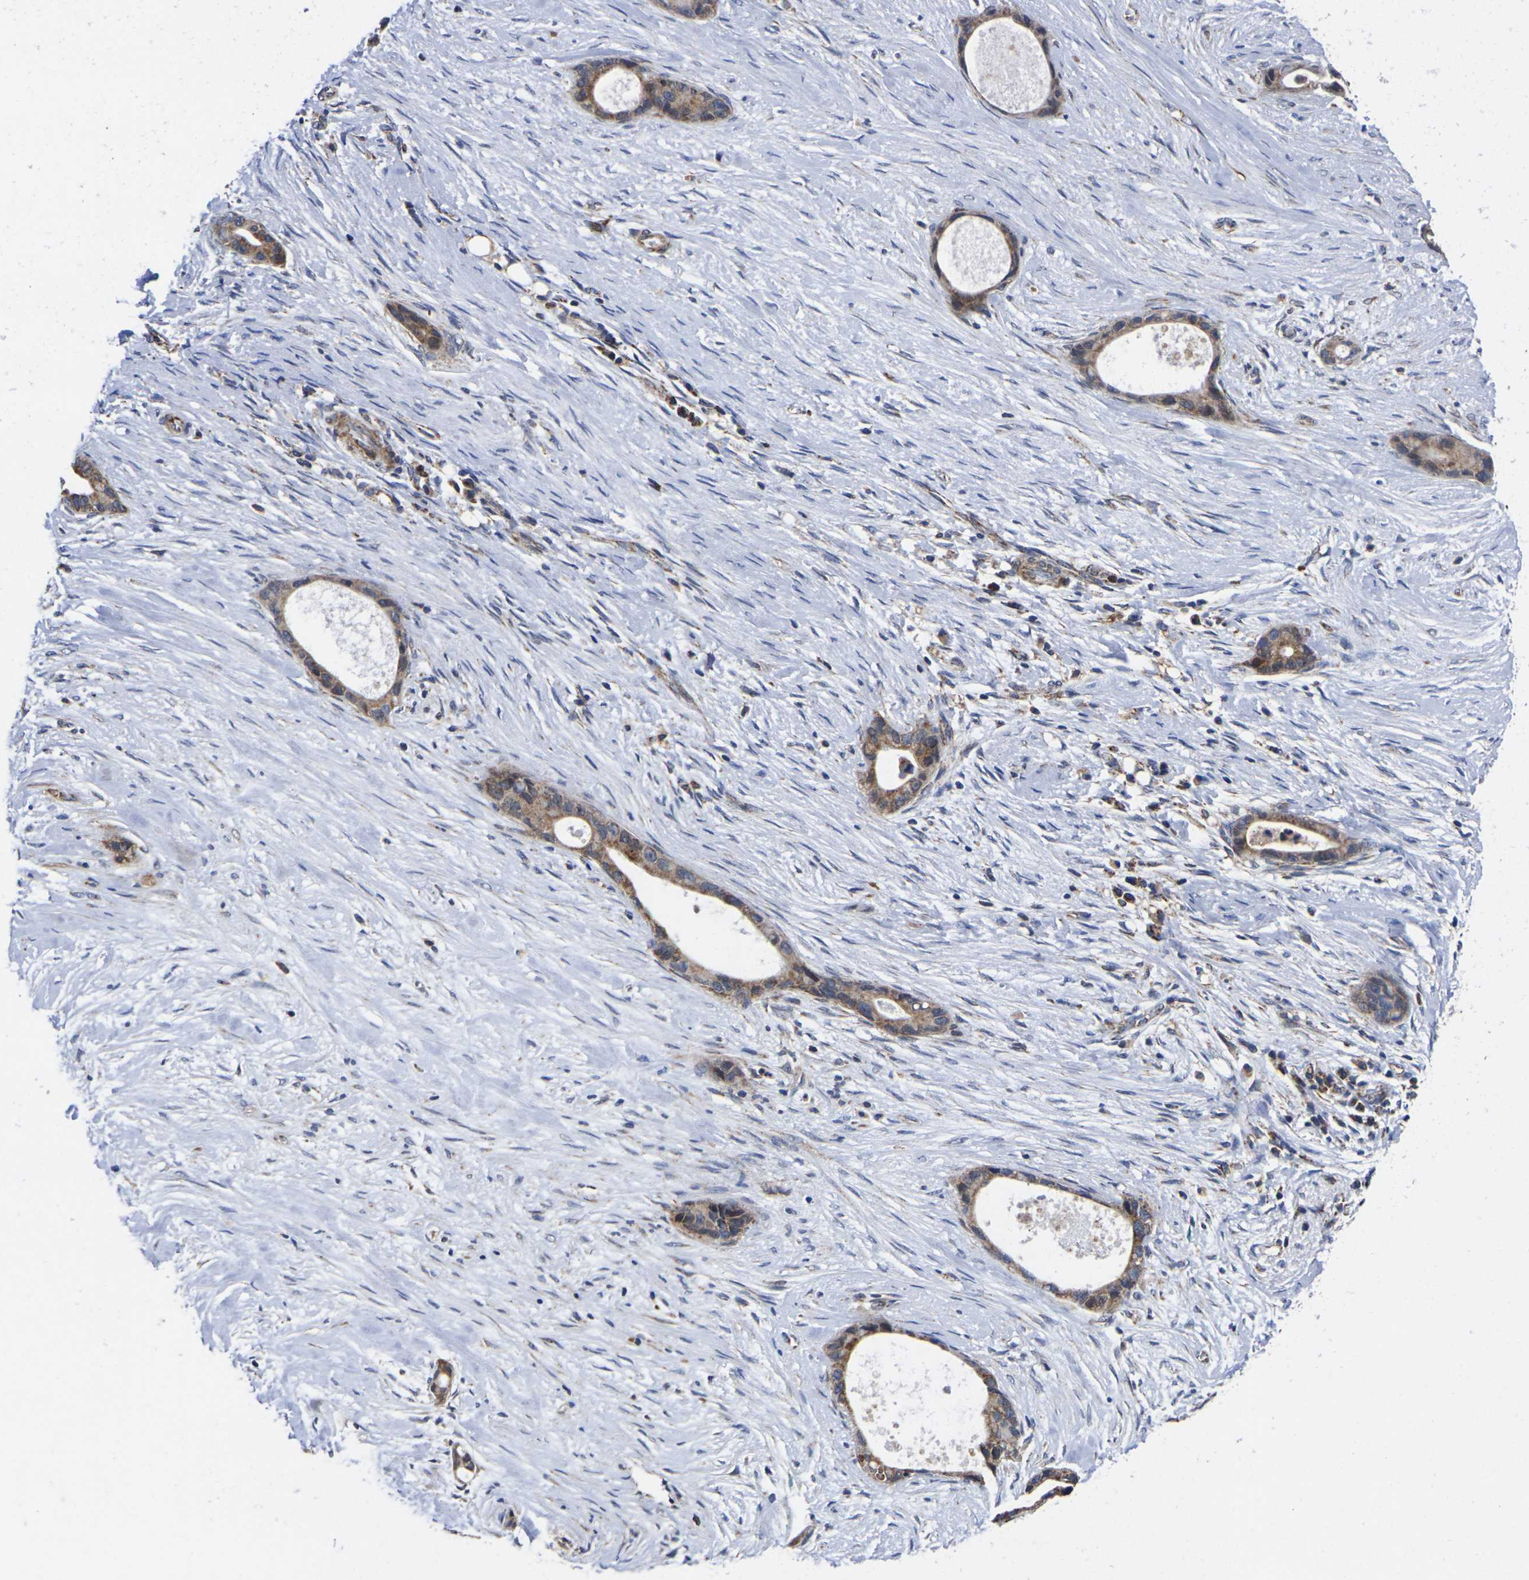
{"staining": {"intensity": "moderate", "quantity": ">75%", "location": "cytoplasmic/membranous"}, "tissue": "liver cancer", "cell_type": "Tumor cells", "image_type": "cancer", "snomed": [{"axis": "morphology", "description": "Cholangiocarcinoma"}, {"axis": "topography", "description": "Liver"}], "caption": "Liver cancer (cholangiocarcinoma) stained with a brown dye shows moderate cytoplasmic/membranous positive positivity in about >75% of tumor cells.", "gene": "P2RY11", "patient": {"sex": "female", "age": 55}}